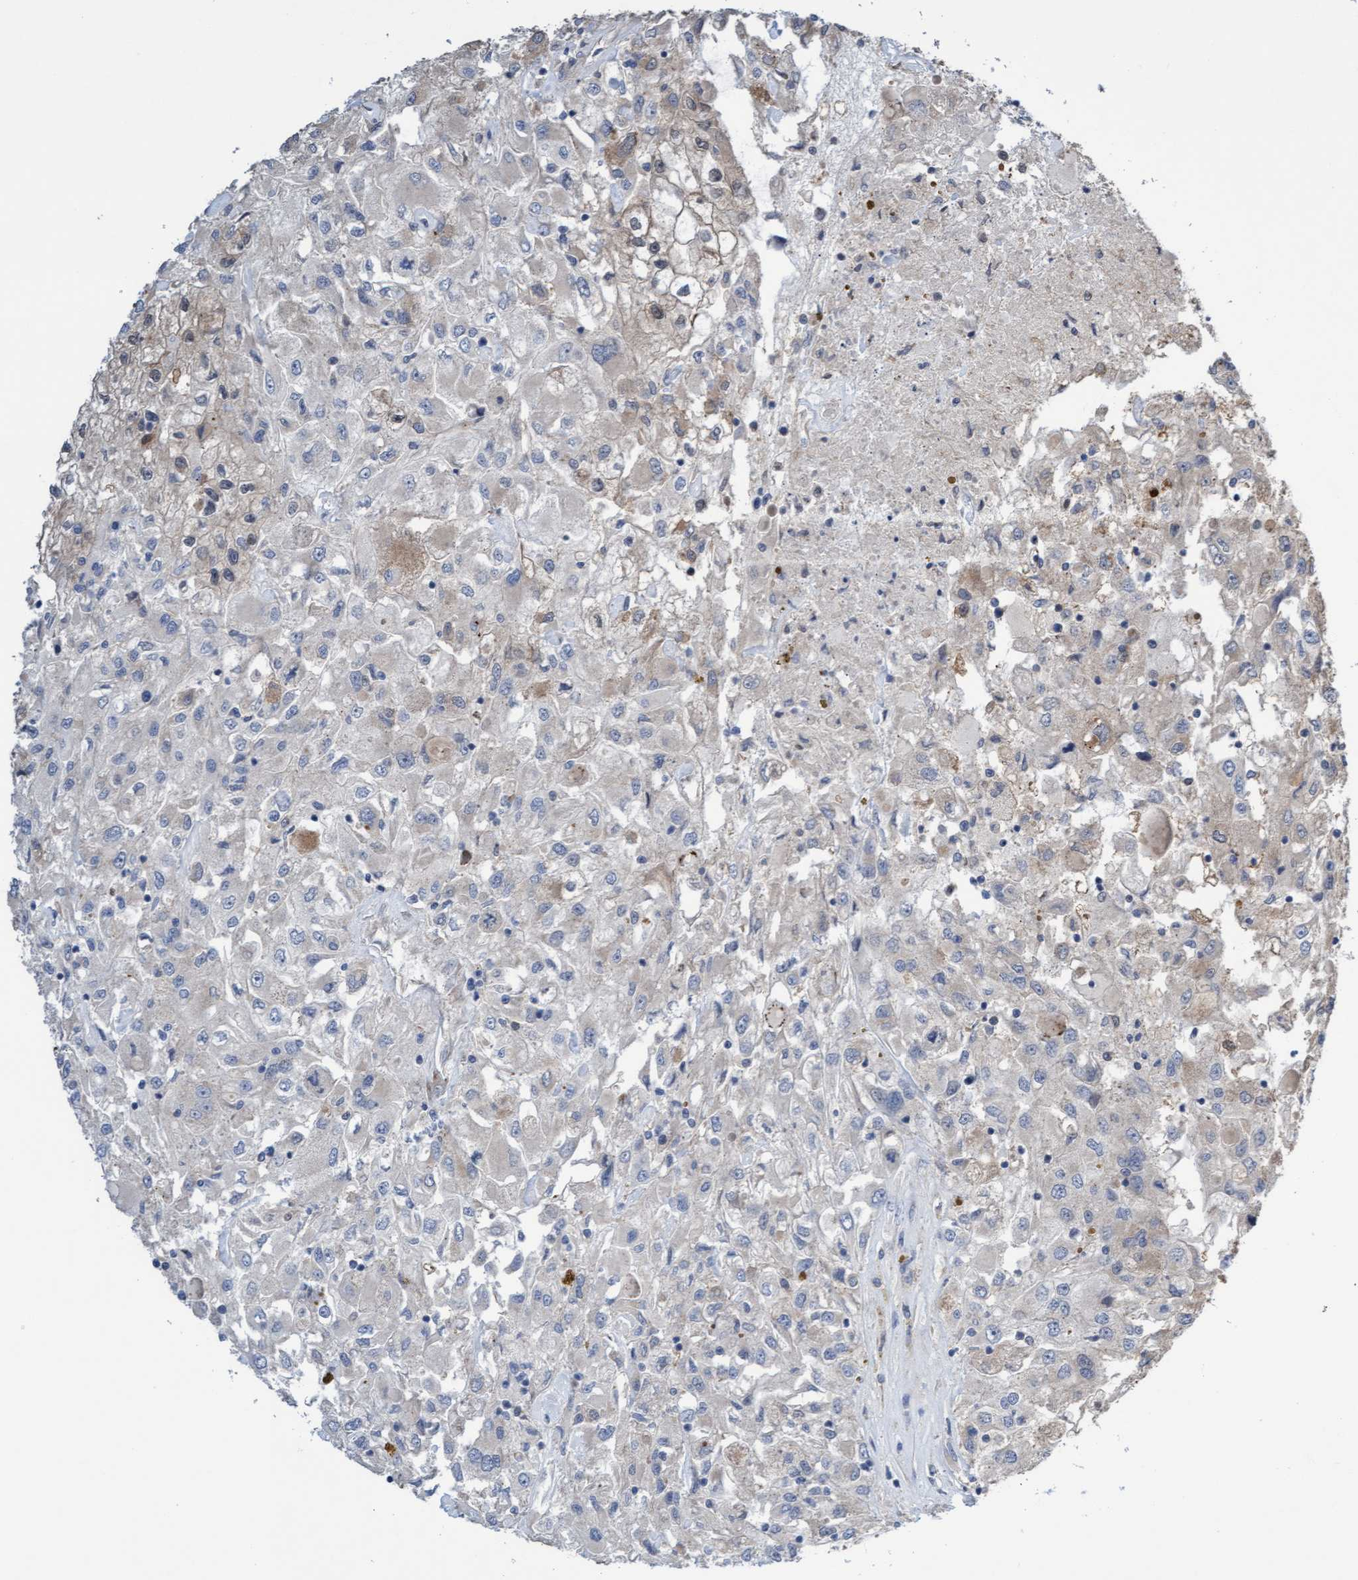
{"staining": {"intensity": "negative", "quantity": "none", "location": "none"}, "tissue": "renal cancer", "cell_type": "Tumor cells", "image_type": "cancer", "snomed": [{"axis": "morphology", "description": "Adenocarcinoma, NOS"}, {"axis": "topography", "description": "Kidney"}], "caption": "Histopathology image shows no protein expression in tumor cells of renal adenocarcinoma tissue. (DAB (3,3'-diaminobenzidine) immunohistochemistry (IHC) with hematoxylin counter stain).", "gene": "ITFG1", "patient": {"sex": "female", "age": 52}}